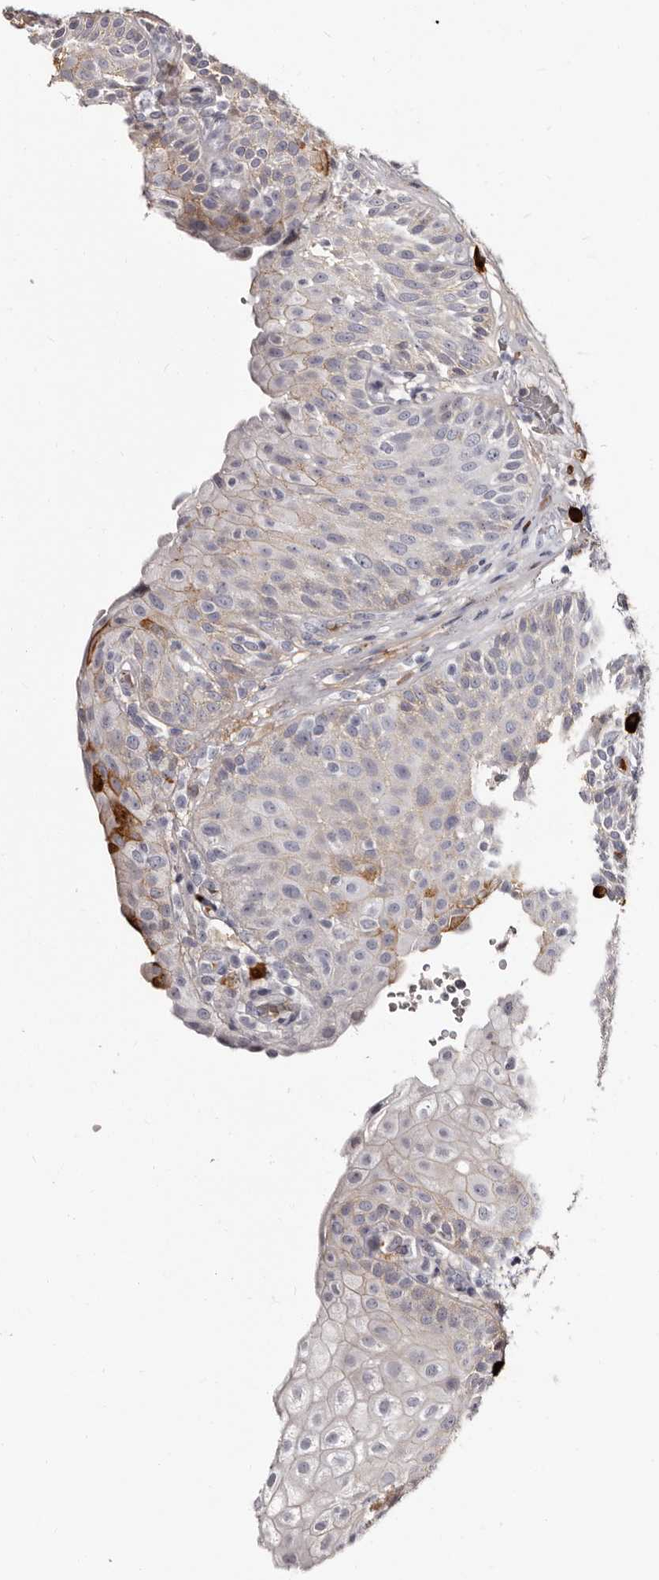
{"staining": {"intensity": "moderate", "quantity": "25%-75%", "location": "cytoplasmic/membranous"}, "tissue": "urinary bladder", "cell_type": "Urothelial cells", "image_type": "normal", "snomed": [{"axis": "morphology", "description": "Normal tissue, NOS"}, {"axis": "topography", "description": "Urinary bladder"}], "caption": "The micrograph shows a brown stain indicating the presence of a protein in the cytoplasmic/membranous of urothelial cells in urinary bladder.", "gene": "TBC1D22B", "patient": {"sex": "female", "age": 62}}